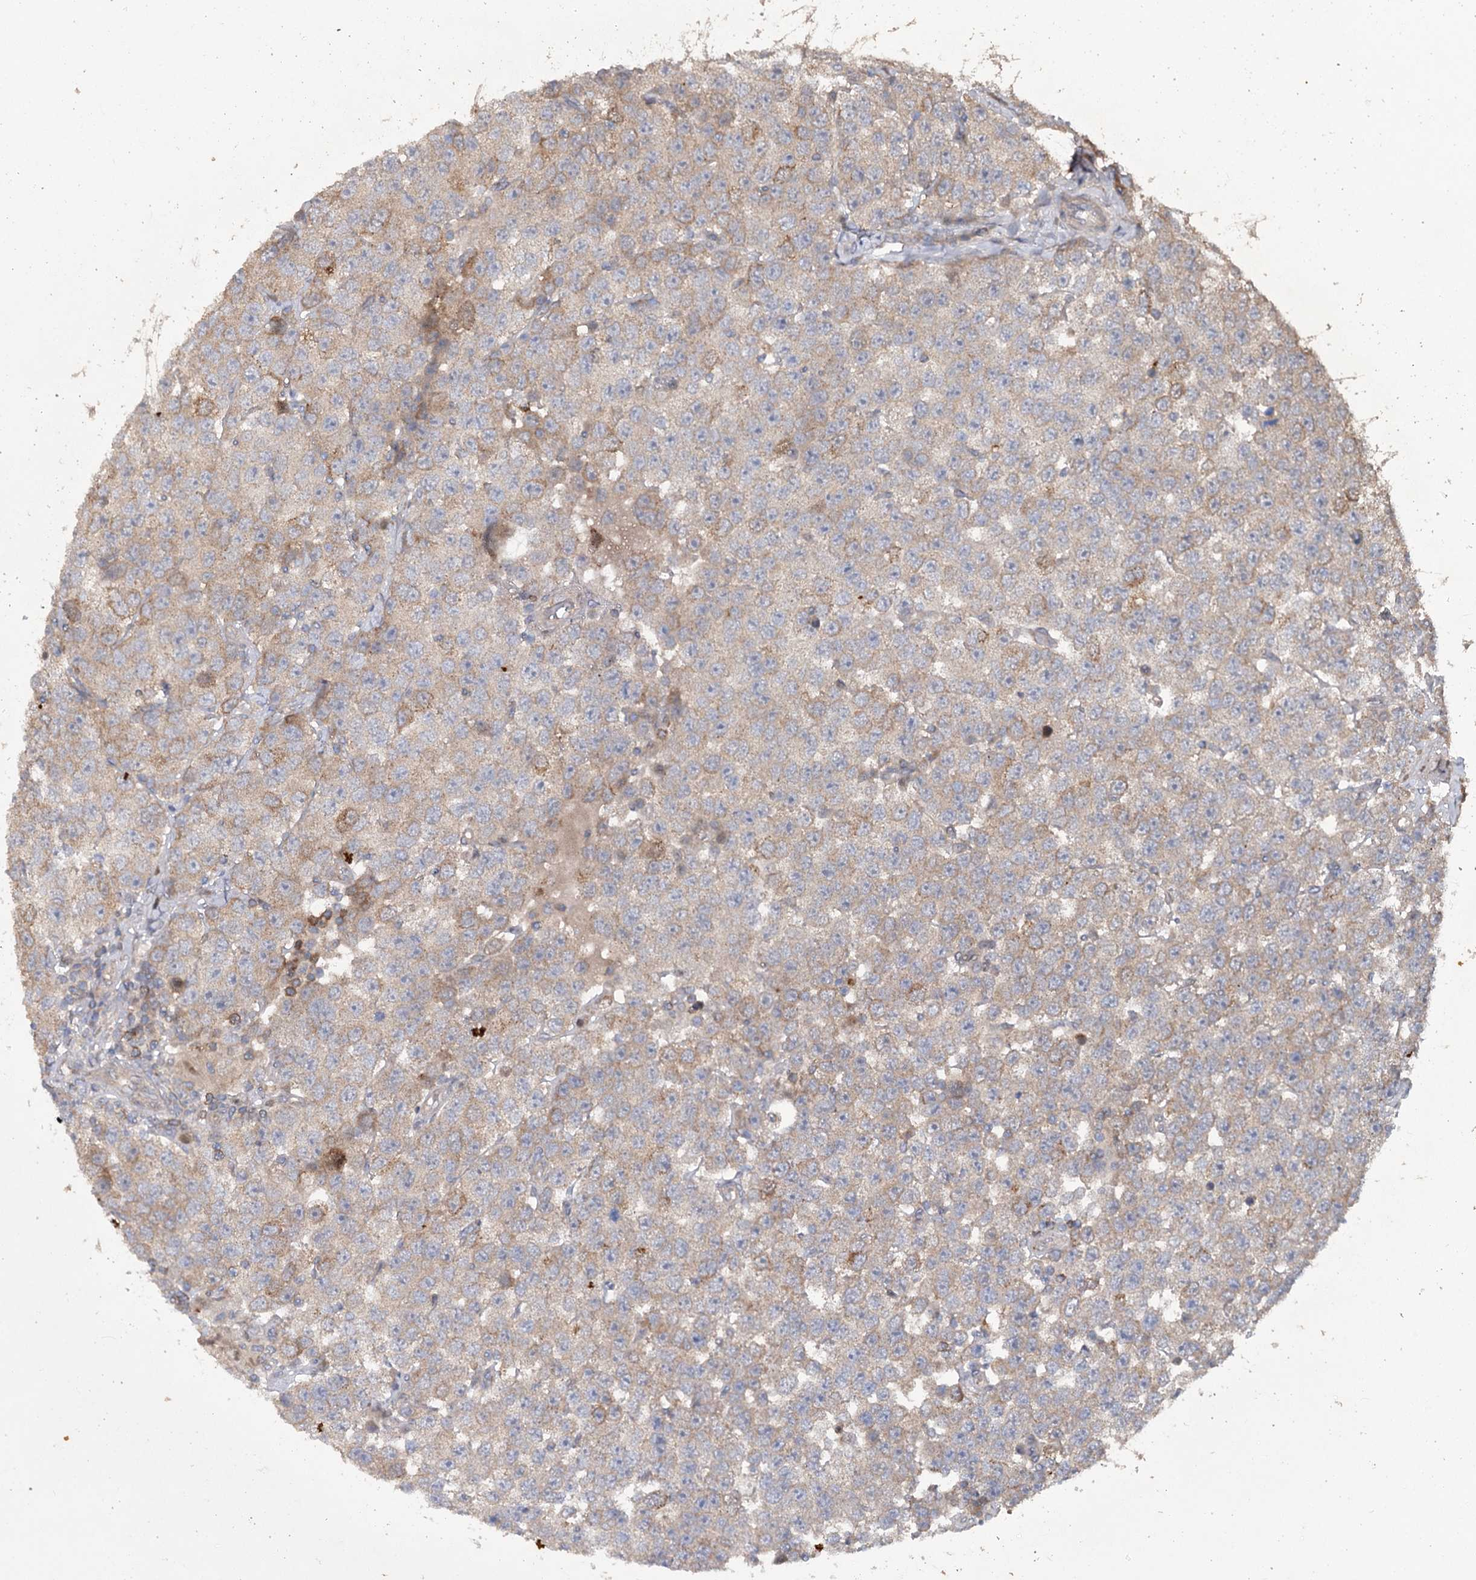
{"staining": {"intensity": "weak", "quantity": "25%-75%", "location": "cytoplasmic/membranous"}, "tissue": "testis cancer", "cell_type": "Tumor cells", "image_type": "cancer", "snomed": [{"axis": "morphology", "description": "Seminoma, NOS"}, {"axis": "topography", "description": "Testis"}], "caption": "A brown stain labels weak cytoplasmic/membranous positivity of a protein in human seminoma (testis) tumor cells. The staining was performed using DAB (3,3'-diaminobenzidine) to visualize the protein expression in brown, while the nuclei were stained in blue with hematoxylin (Magnification: 20x).", "gene": "STX6", "patient": {"sex": "male", "age": 28}}